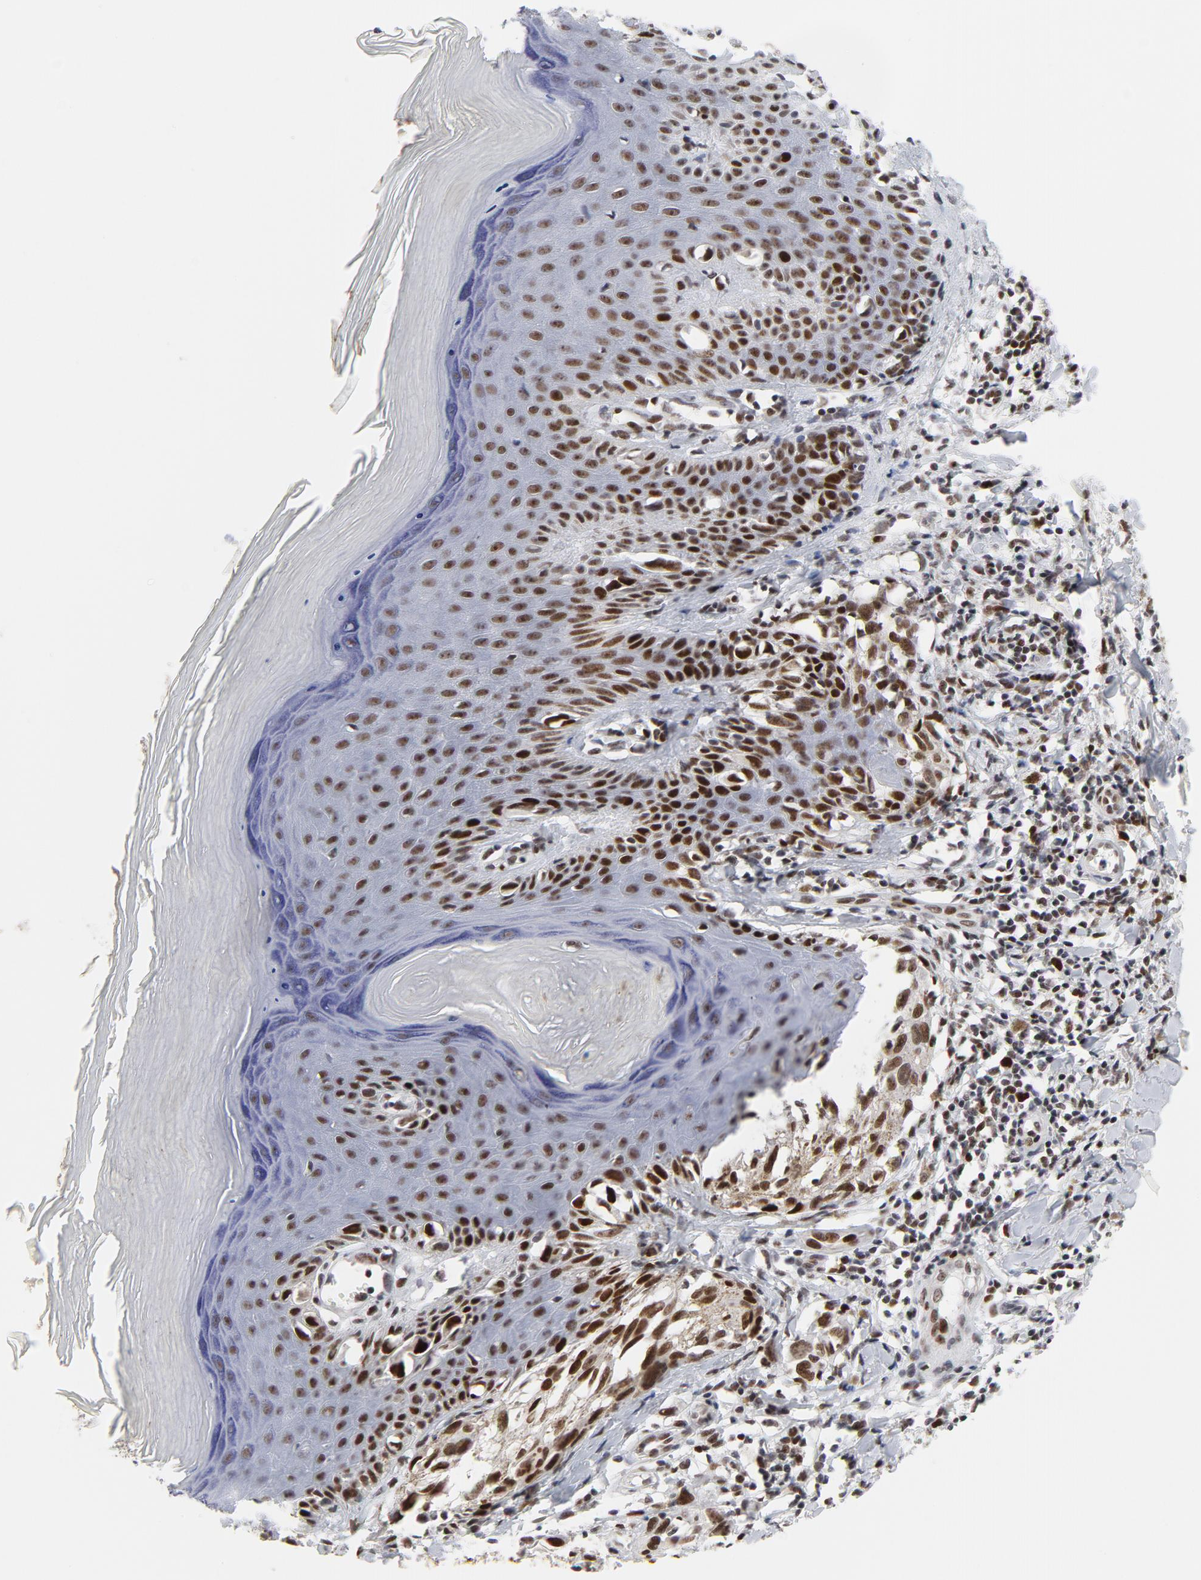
{"staining": {"intensity": "strong", "quantity": ">75%", "location": "nuclear"}, "tissue": "melanoma", "cell_type": "Tumor cells", "image_type": "cancer", "snomed": [{"axis": "morphology", "description": "Malignant melanoma, NOS"}, {"axis": "topography", "description": "Skin"}], "caption": "The micrograph reveals a brown stain indicating the presence of a protein in the nuclear of tumor cells in melanoma.", "gene": "RFC4", "patient": {"sex": "female", "age": 77}}